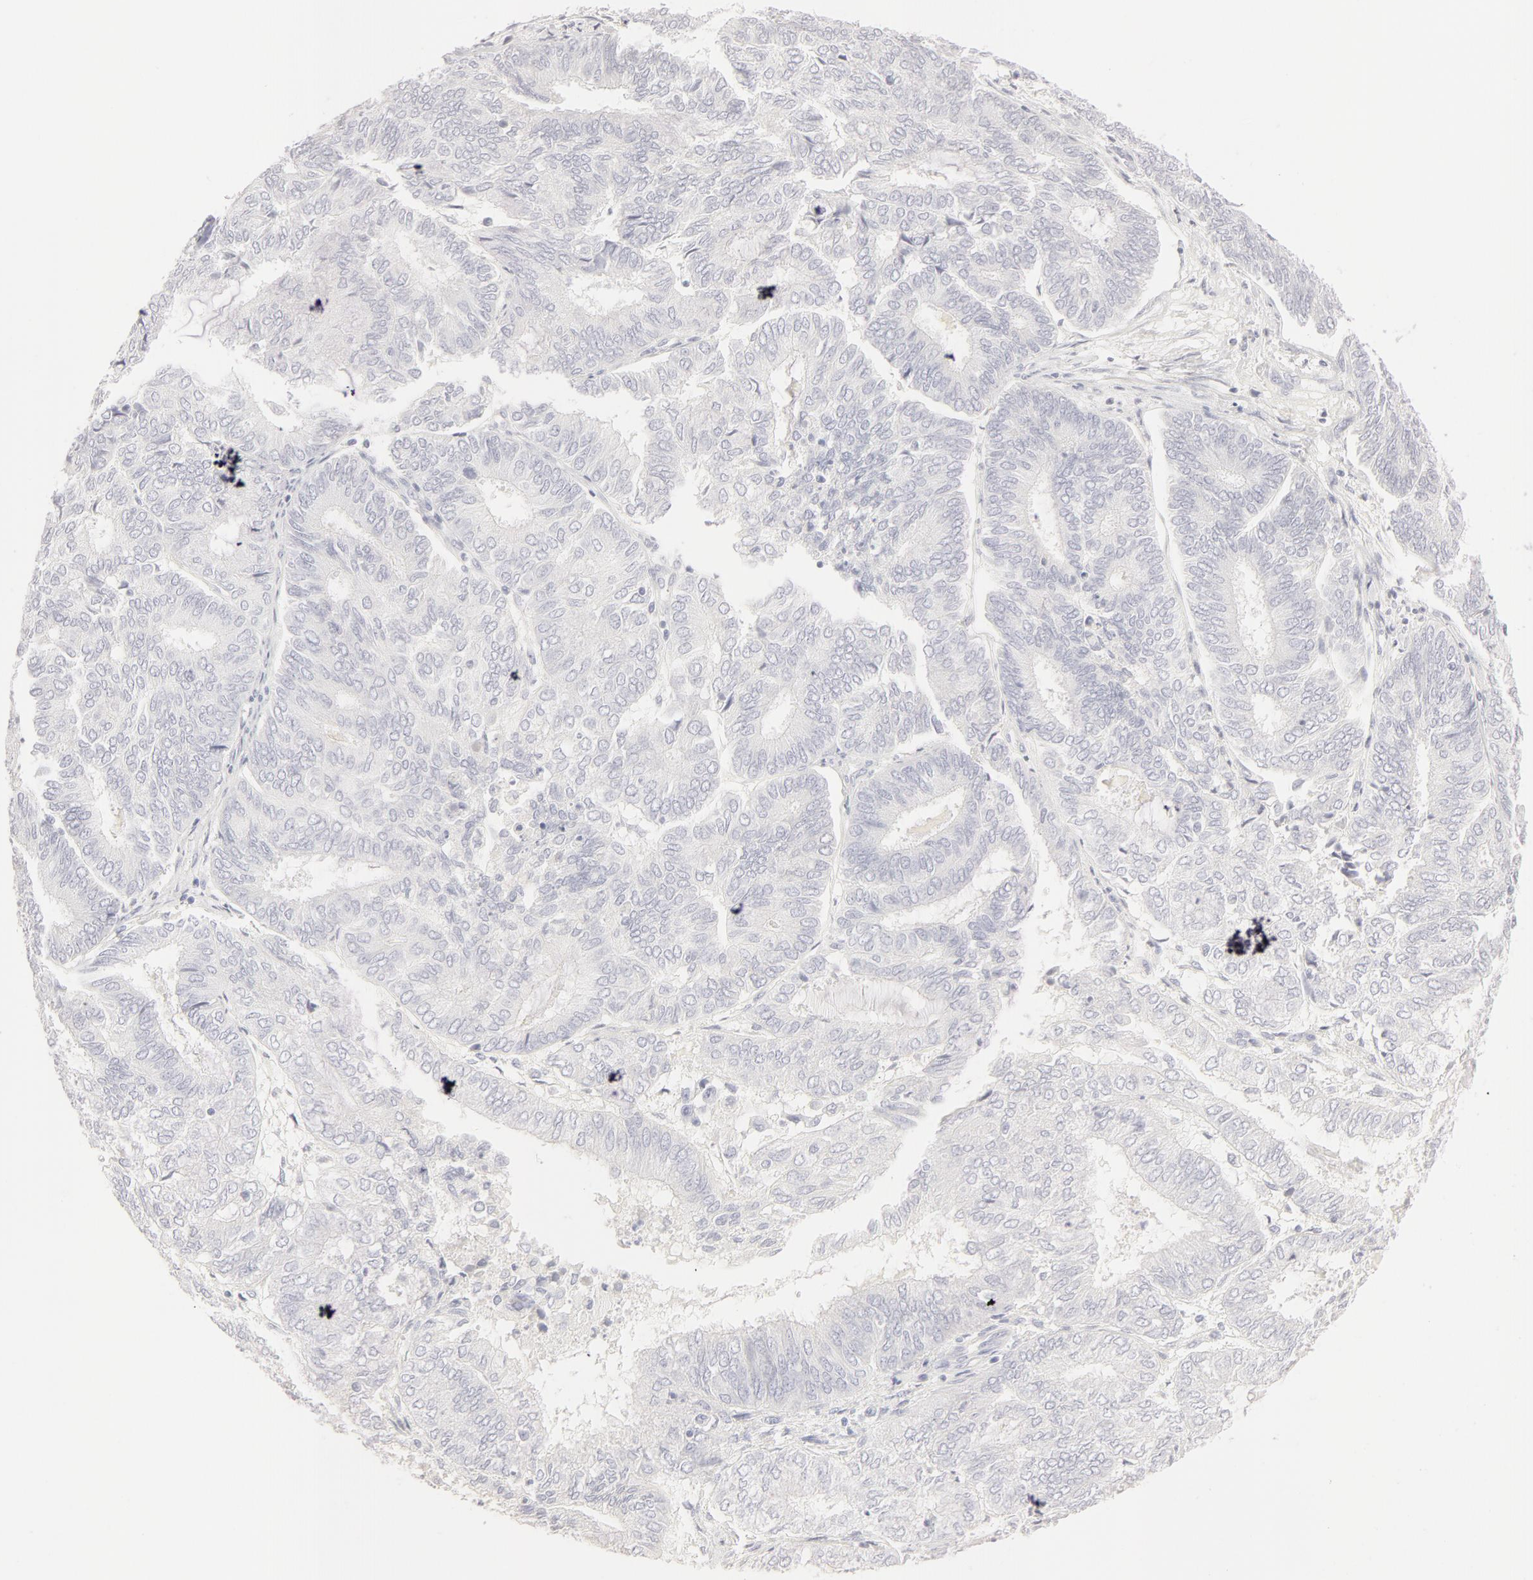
{"staining": {"intensity": "negative", "quantity": "none", "location": "none"}, "tissue": "endometrial cancer", "cell_type": "Tumor cells", "image_type": "cancer", "snomed": [{"axis": "morphology", "description": "Adenocarcinoma, NOS"}, {"axis": "topography", "description": "Endometrium"}], "caption": "This is a micrograph of immunohistochemistry (IHC) staining of adenocarcinoma (endometrial), which shows no expression in tumor cells.", "gene": "LGALS7B", "patient": {"sex": "female", "age": 59}}